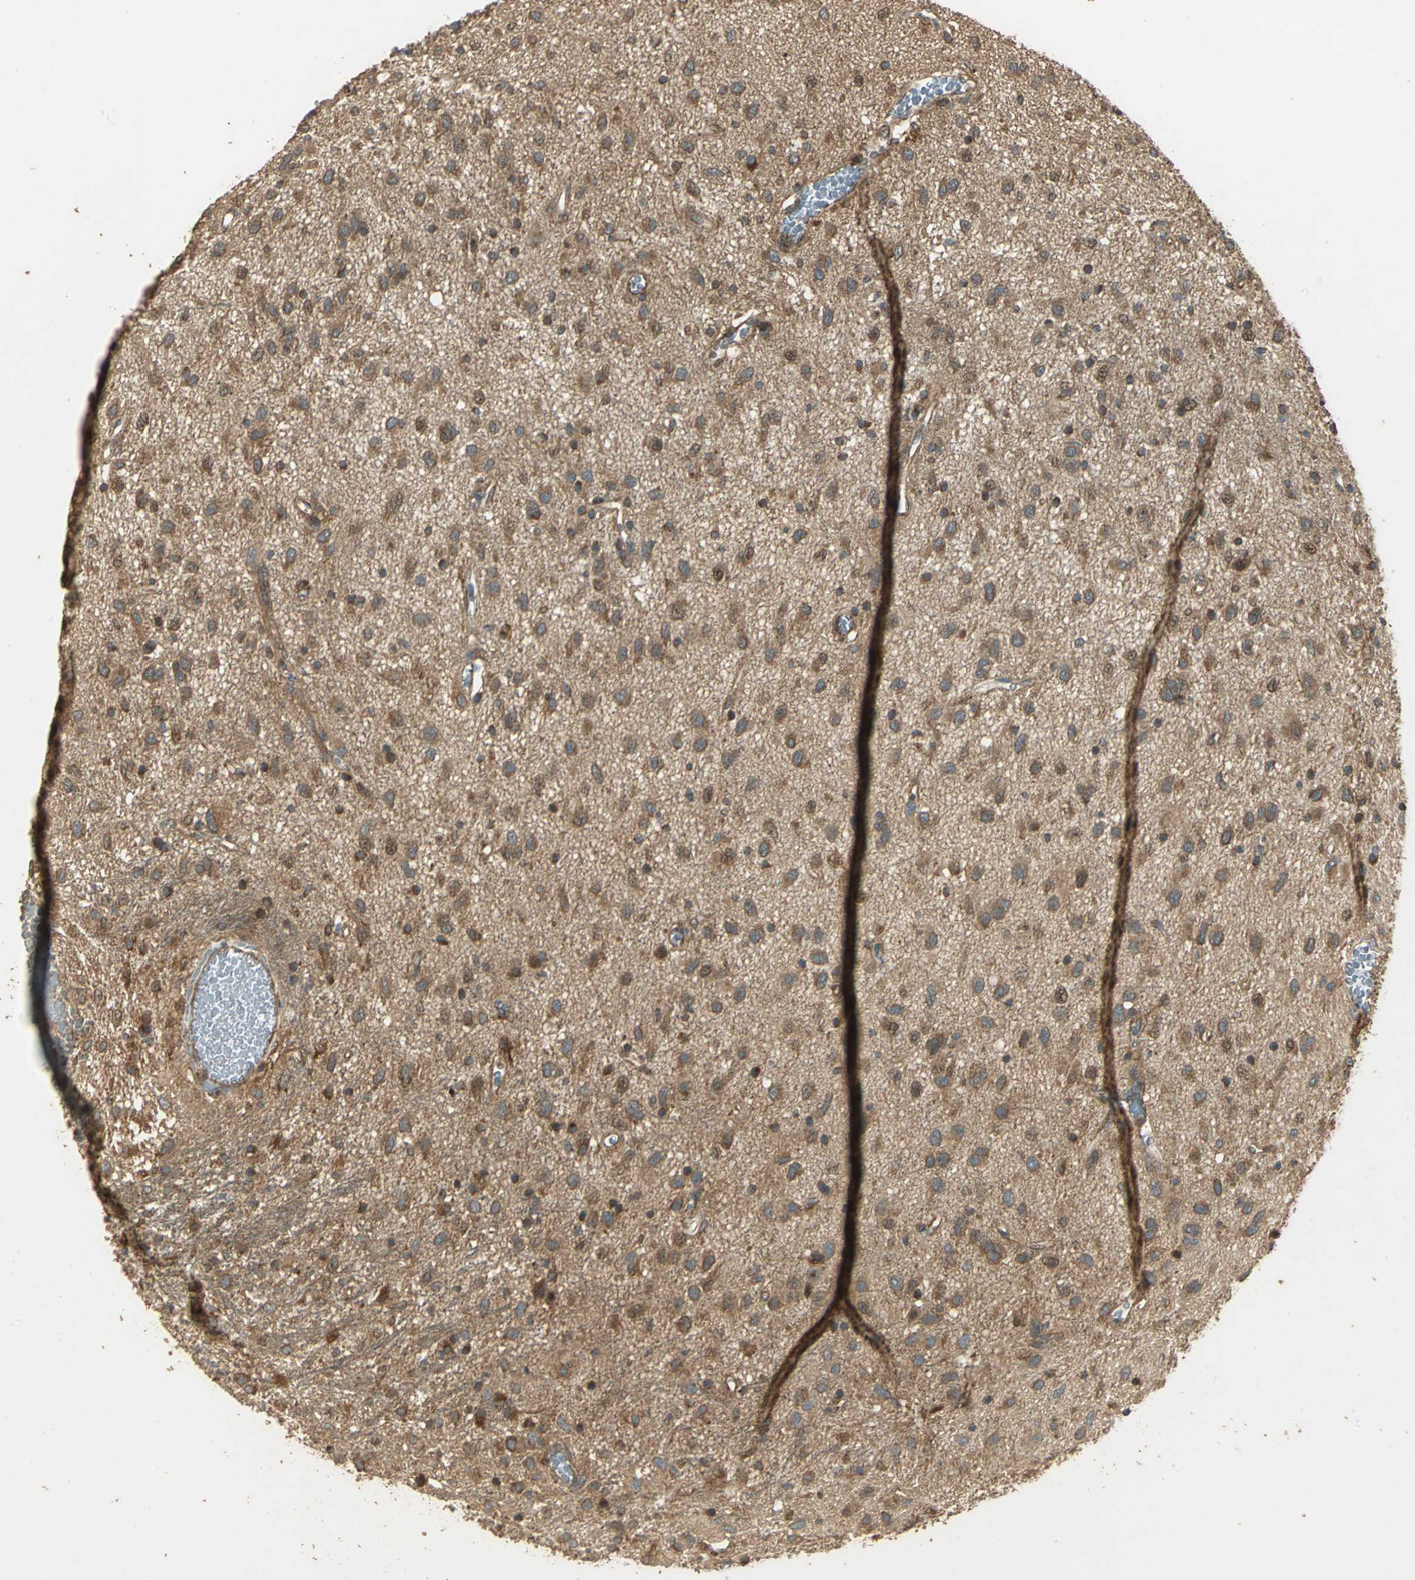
{"staining": {"intensity": "moderate", "quantity": ">75%", "location": "cytoplasmic/membranous"}, "tissue": "glioma", "cell_type": "Tumor cells", "image_type": "cancer", "snomed": [{"axis": "morphology", "description": "Glioma, malignant, Low grade"}, {"axis": "topography", "description": "Brain"}], "caption": "Immunohistochemical staining of glioma displays medium levels of moderate cytoplasmic/membranous expression in approximately >75% of tumor cells.", "gene": "KANK1", "patient": {"sex": "male", "age": 77}}